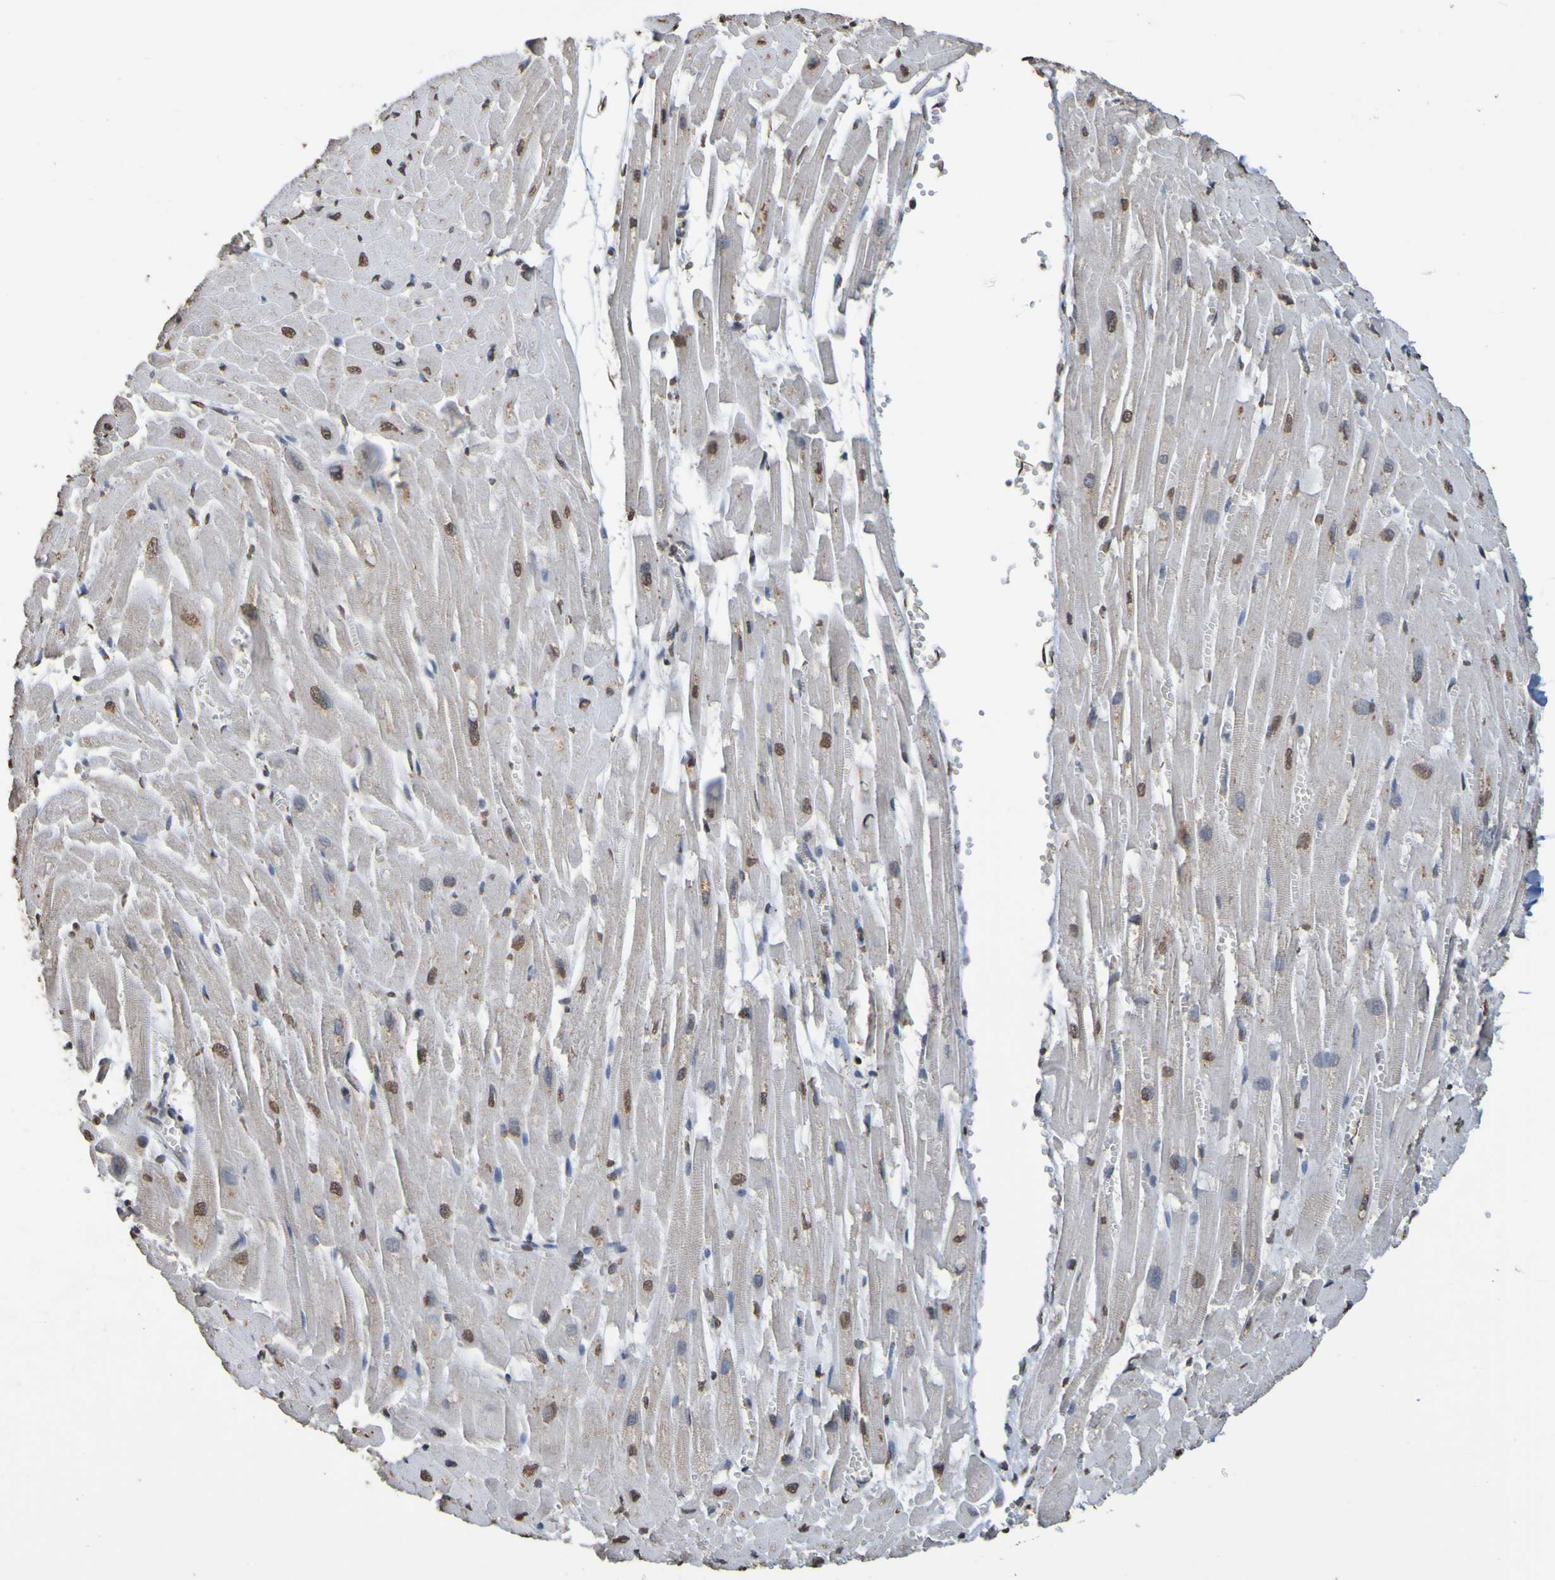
{"staining": {"intensity": "moderate", "quantity": "25%-75%", "location": "nuclear"}, "tissue": "heart muscle", "cell_type": "Cardiomyocytes", "image_type": "normal", "snomed": [{"axis": "morphology", "description": "Normal tissue, NOS"}, {"axis": "topography", "description": "Heart"}], "caption": "This photomicrograph displays unremarkable heart muscle stained with IHC to label a protein in brown. The nuclear of cardiomyocytes show moderate positivity for the protein. Nuclei are counter-stained blue.", "gene": "ALKBH2", "patient": {"sex": "female", "age": 19}}